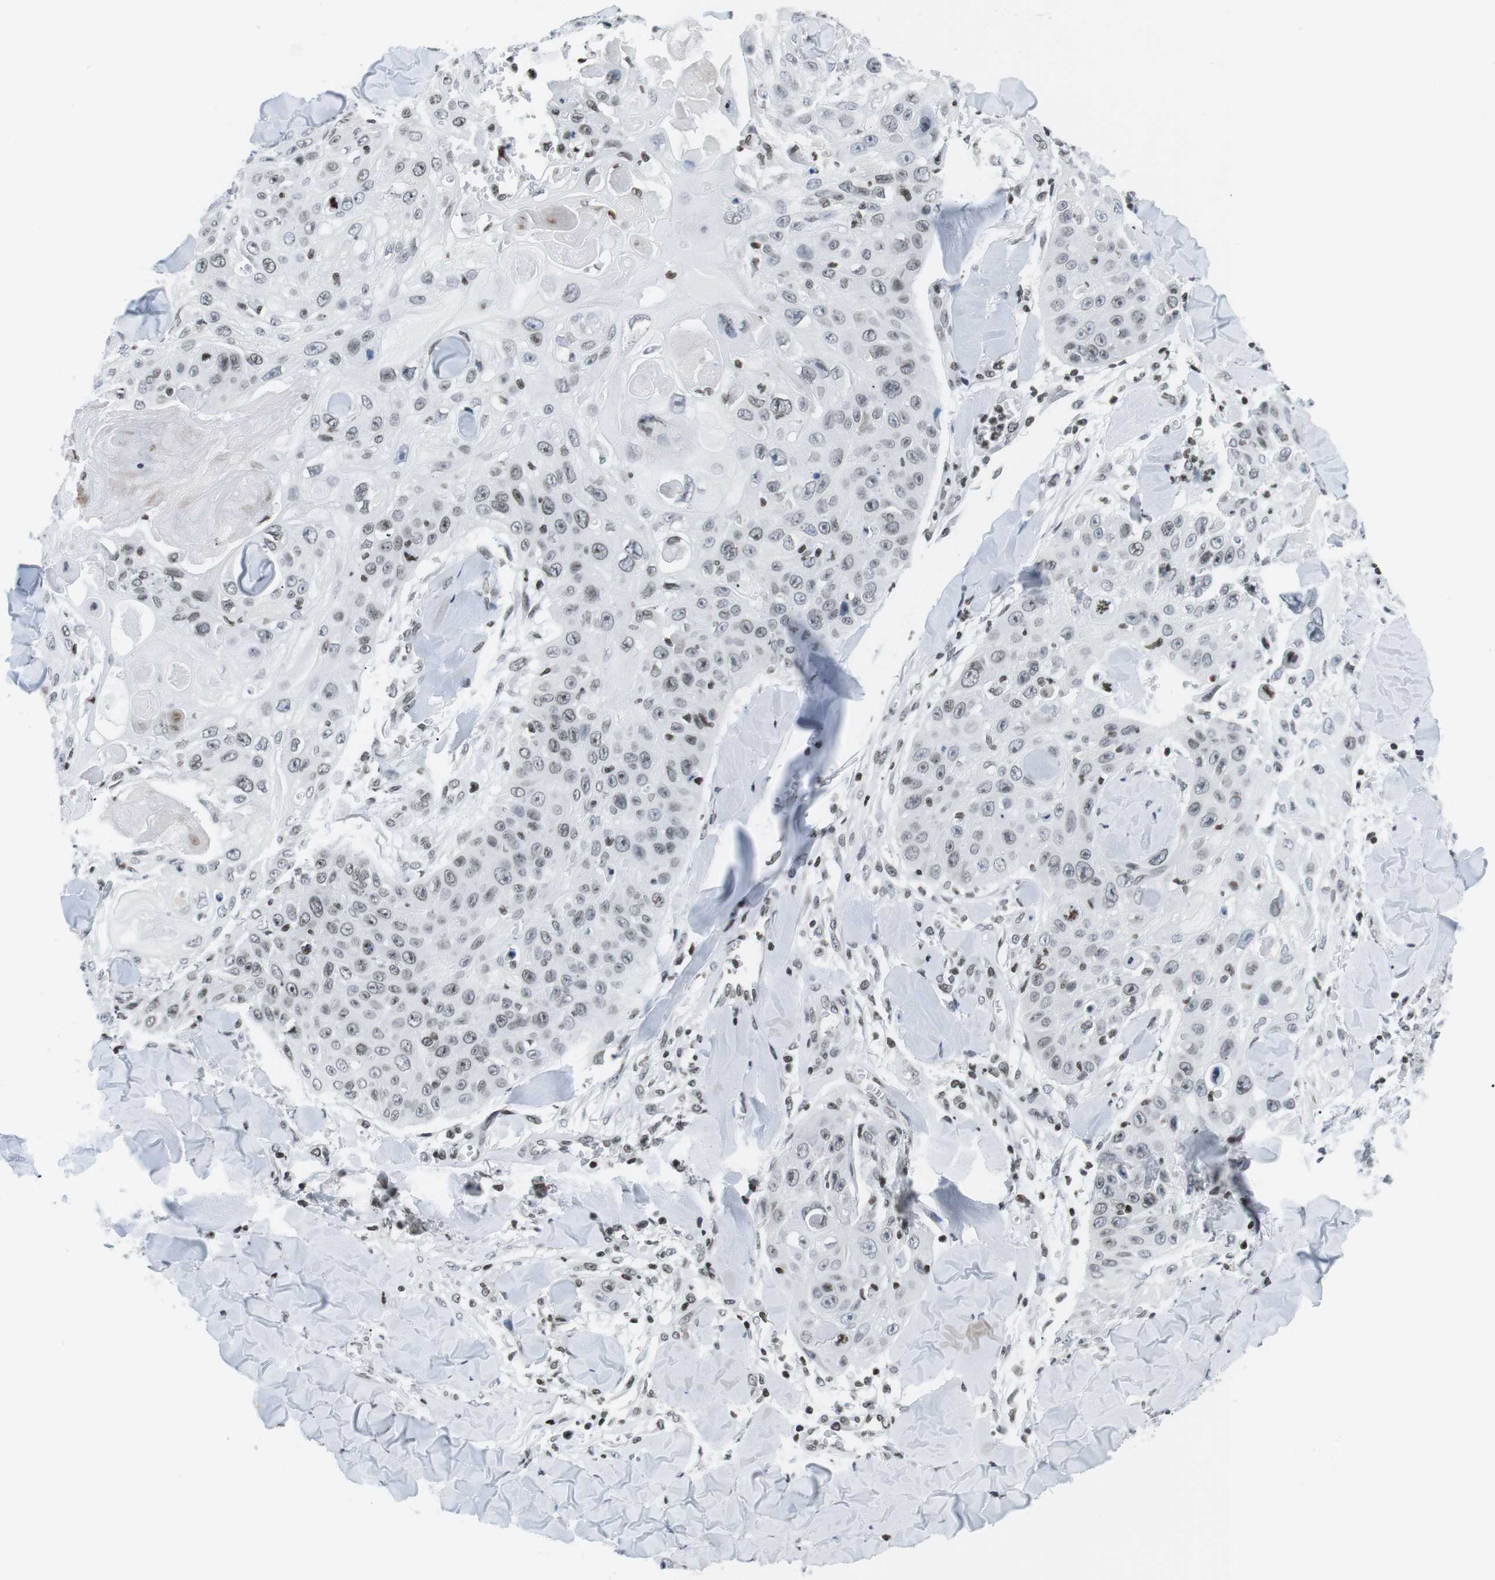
{"staining": {"intensity": "weak", "quantity": "<25%", "location": "nuclear"}, "tissue": "skin cancer", "cell_type": "Tumor cells", "image_type": "cancer", "snomed": [{"axis": "morphology", "description": "Squamous cell carcinoma, NOS"}, {"axis": "topography", "description": "Skin"}], "caption": "Tumor cells show no significant expression in skin cancer. (Brightfield microscopy of DAB (3,3'-diaminobenzidine) immunohistochemistry at high magnification).", "gene": "E2F2", "patient": {"sex": "male", "age": 86}}